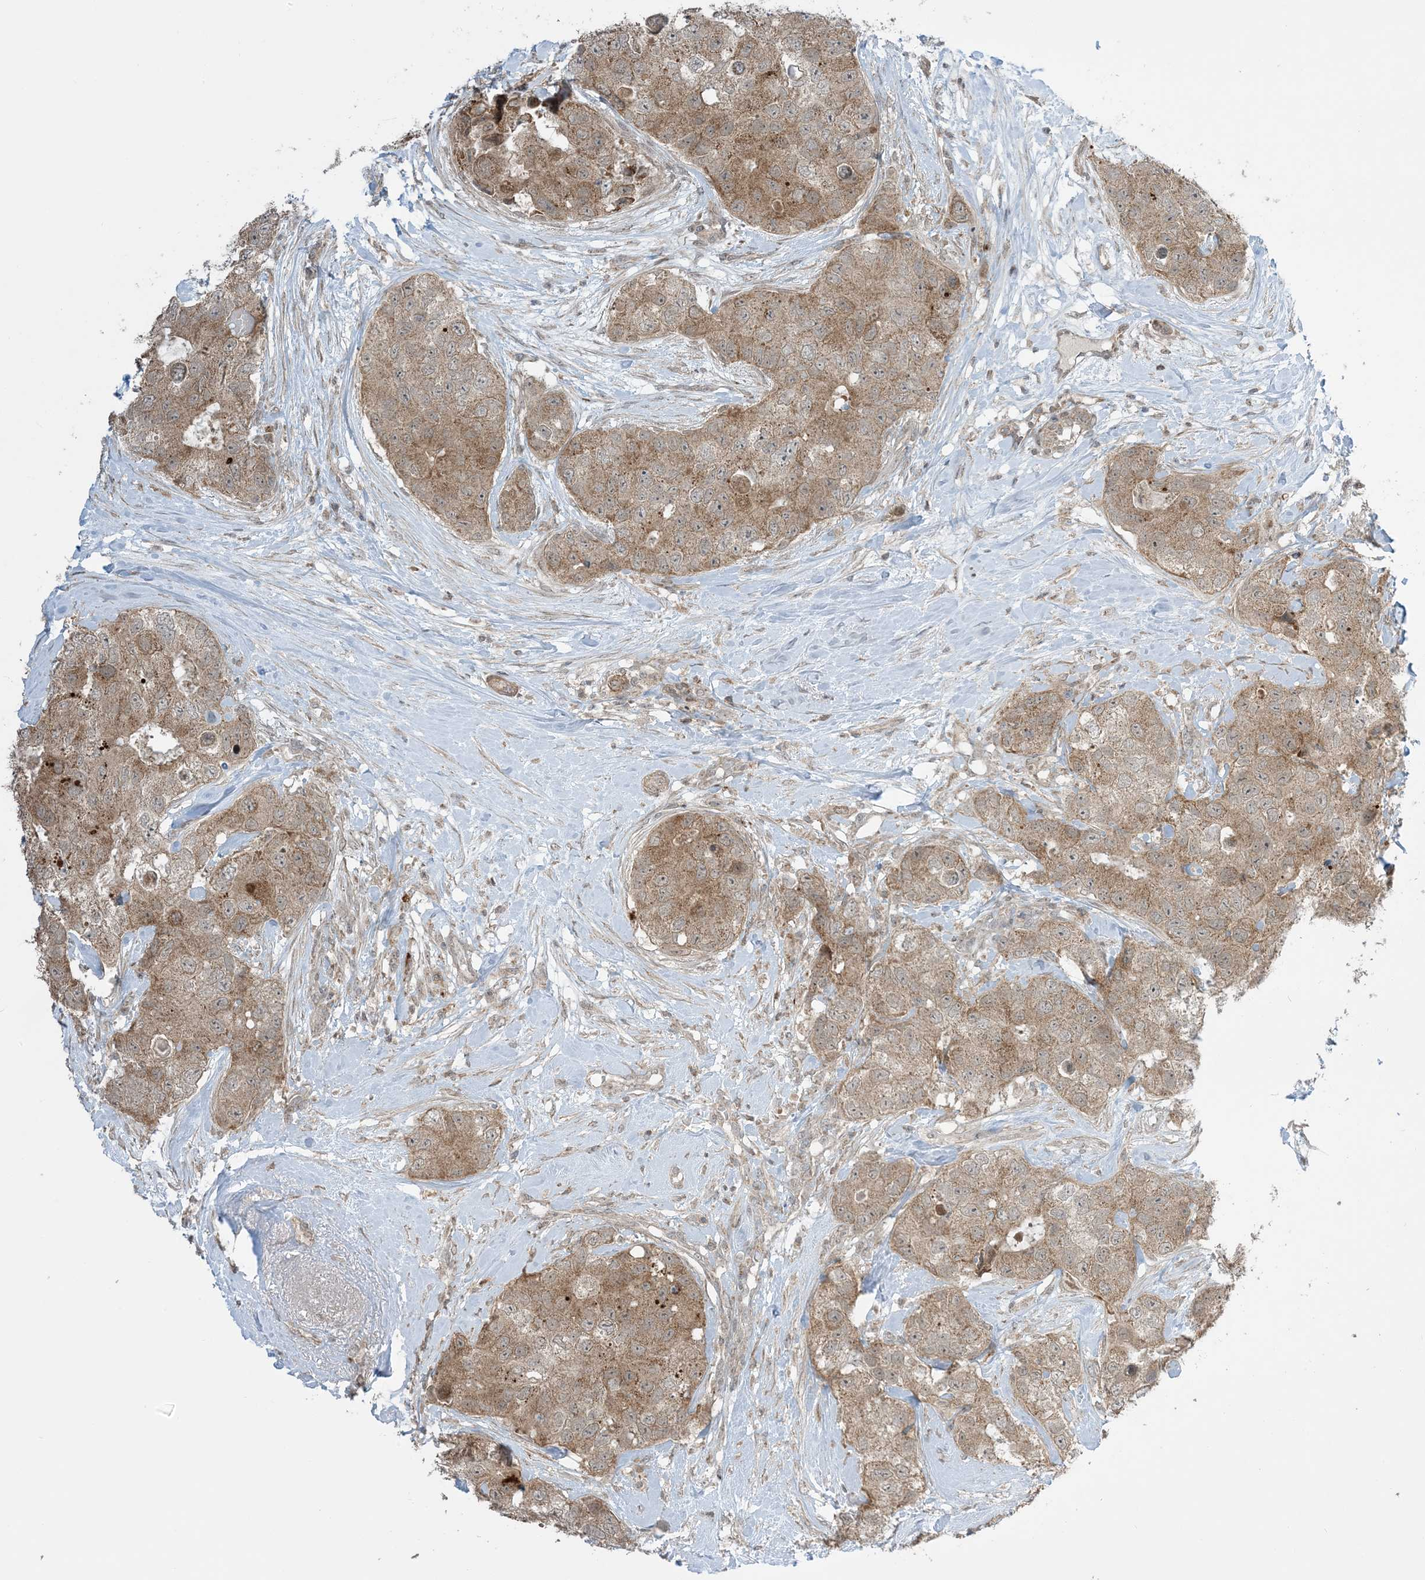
{"staining": {"intensity": "moderate", "quantity": ">75%", "location": "cytoplasmic/membranous"}, "tissue": "breast cancer", "cell_type": "Tumor cells", "image_type": "cancer", "snomed": [{"axis": "morphology", "description": "Duct carcinoma"}, {"axis": "topography", "description": "Breast"}], "caption": "A micrograph of invasive ductal carcinoma (breast) stained for a protein displays moderate cytoplasmic/membranous brown staining in tumor cells.", "gene": "PHLDB2", "patient": {"sex": "female", "age": 62}}